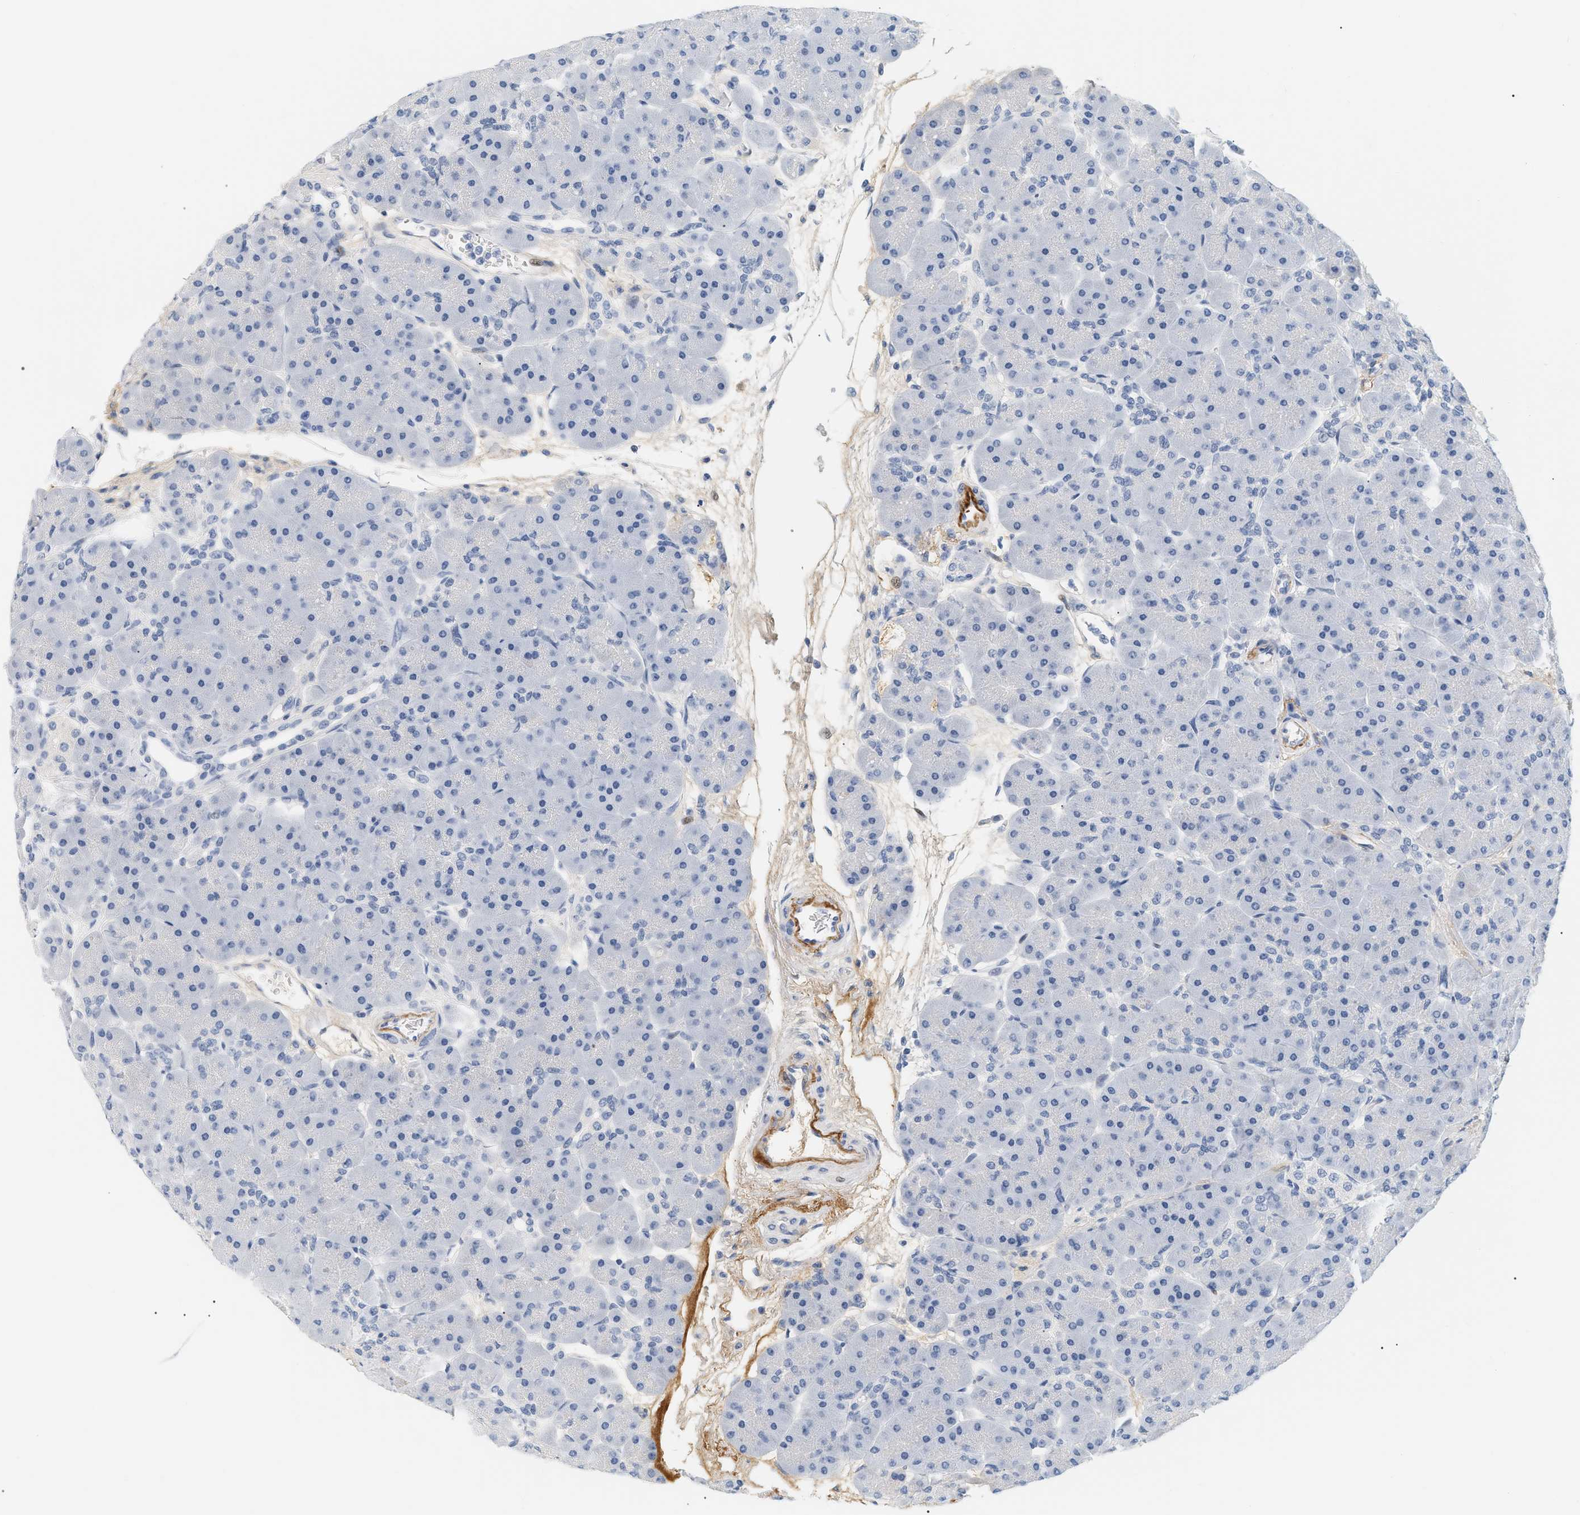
{"staining": {"intensity": "negative", "quantity": "none", "location": "none"}, "tissue": "pancreas", "cell_type": "Exocrine glandular cells", "image_type": "normal", "snomed": [{"axis": "morphology", "description": "Normal tissue, NOS"}, {"axis": "topography", "description": "Pancreas"}], "caption": "This is a photomicrograph of immunohistochemistry staining of unremarkable pancreas, which shows no positivity in exocrine glandular cells.", "gene": "CFH", "patient": {"sex": "male", "age": 66}}